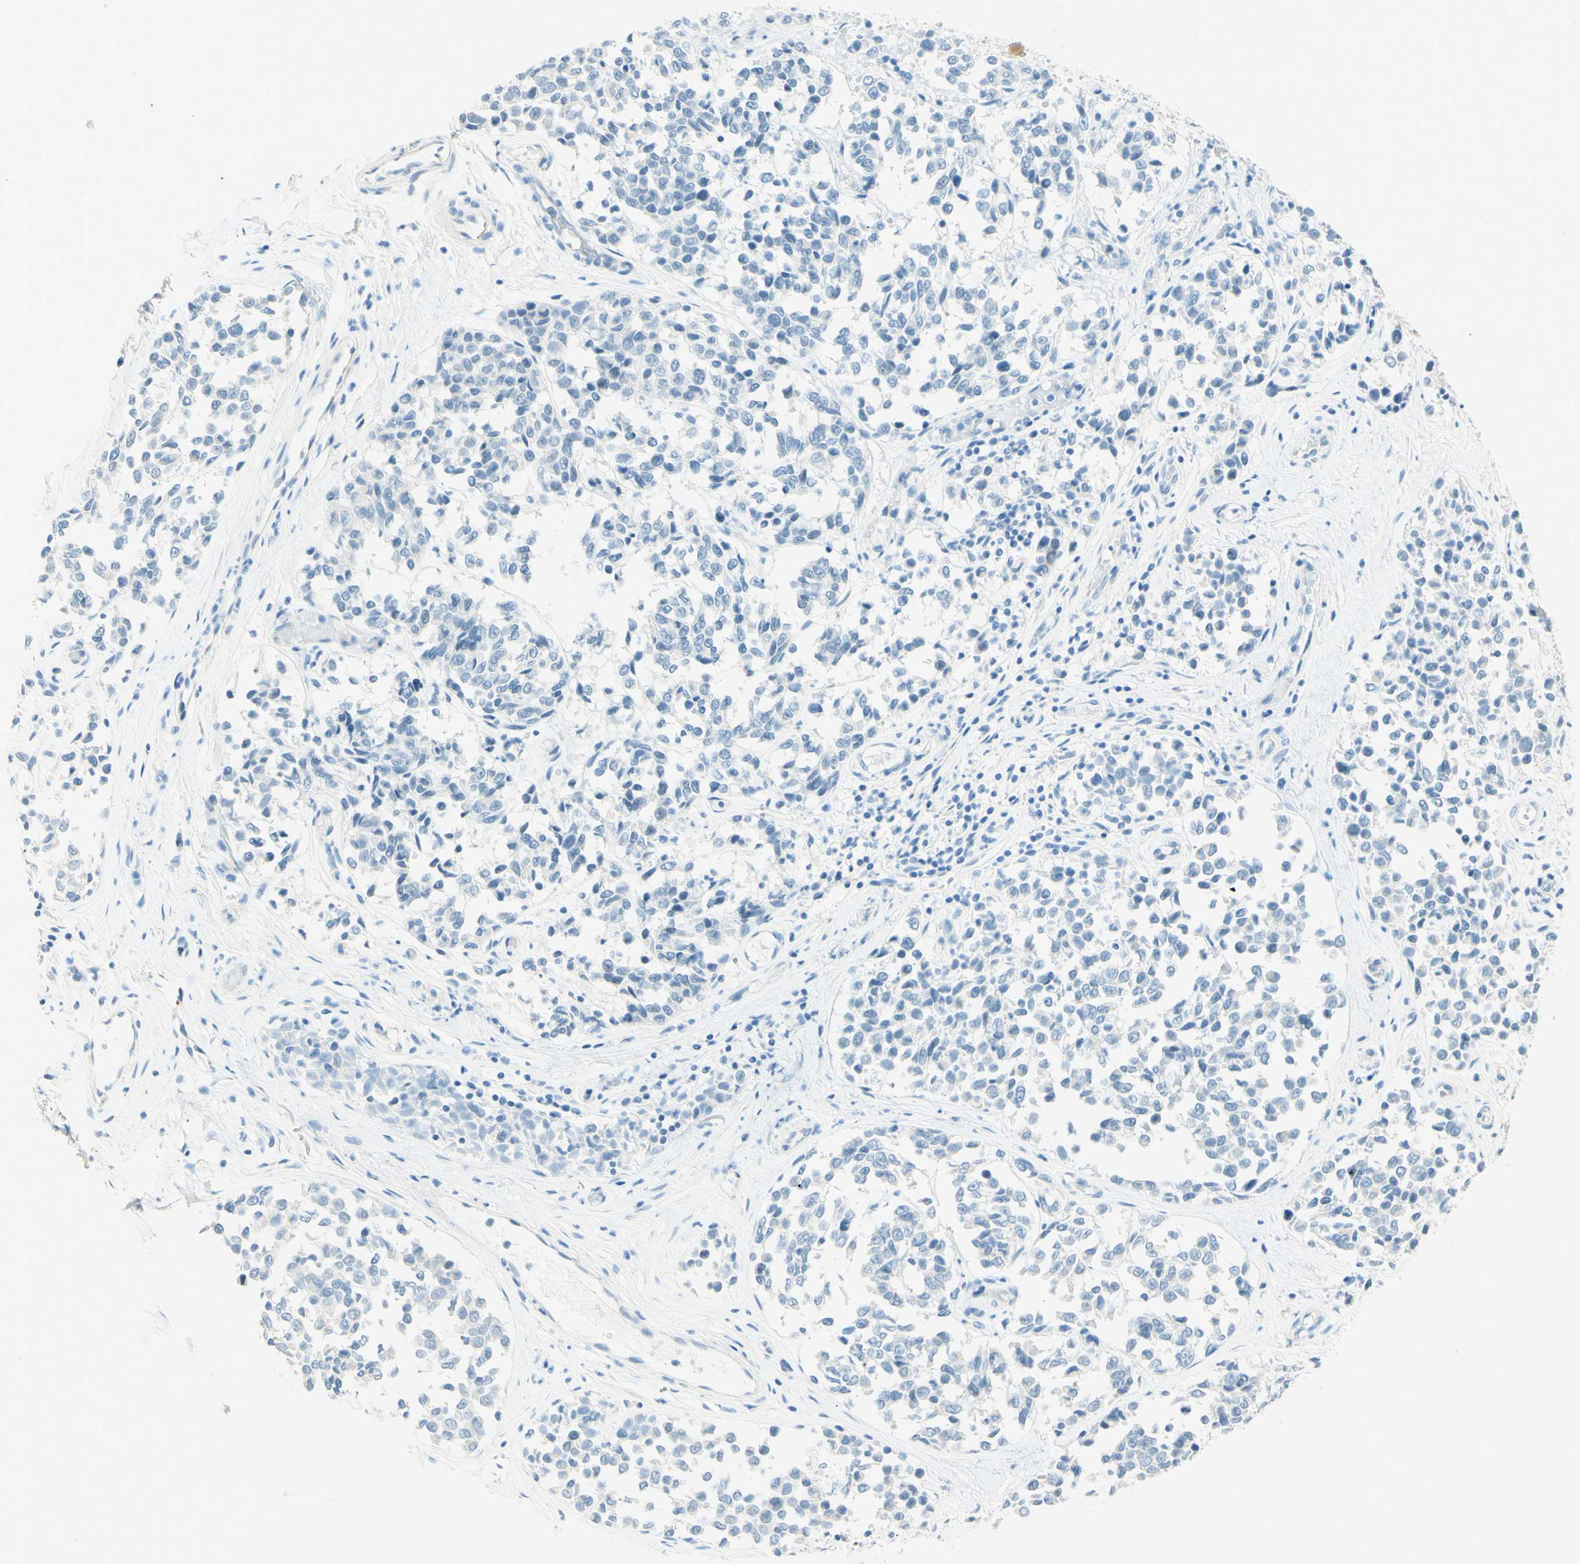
{"staining": {"intensity": "negative", "quantity": "none", "location": "none"}, "tissue": "melanoma", "cell_type": "Tumor cells", "image_type": "cancer", "snomed": [{"axis": "morphology", "description": "Malignant melanoma, NOS"}, {"axis": "topography", "description": "Skin"}], "caption": "Melanoma was stained to show a protein in brown. There is no significant positivity in tumor cells.", "gene": "TMEM132D", "patient": {"sex": "female", "age": 64}}